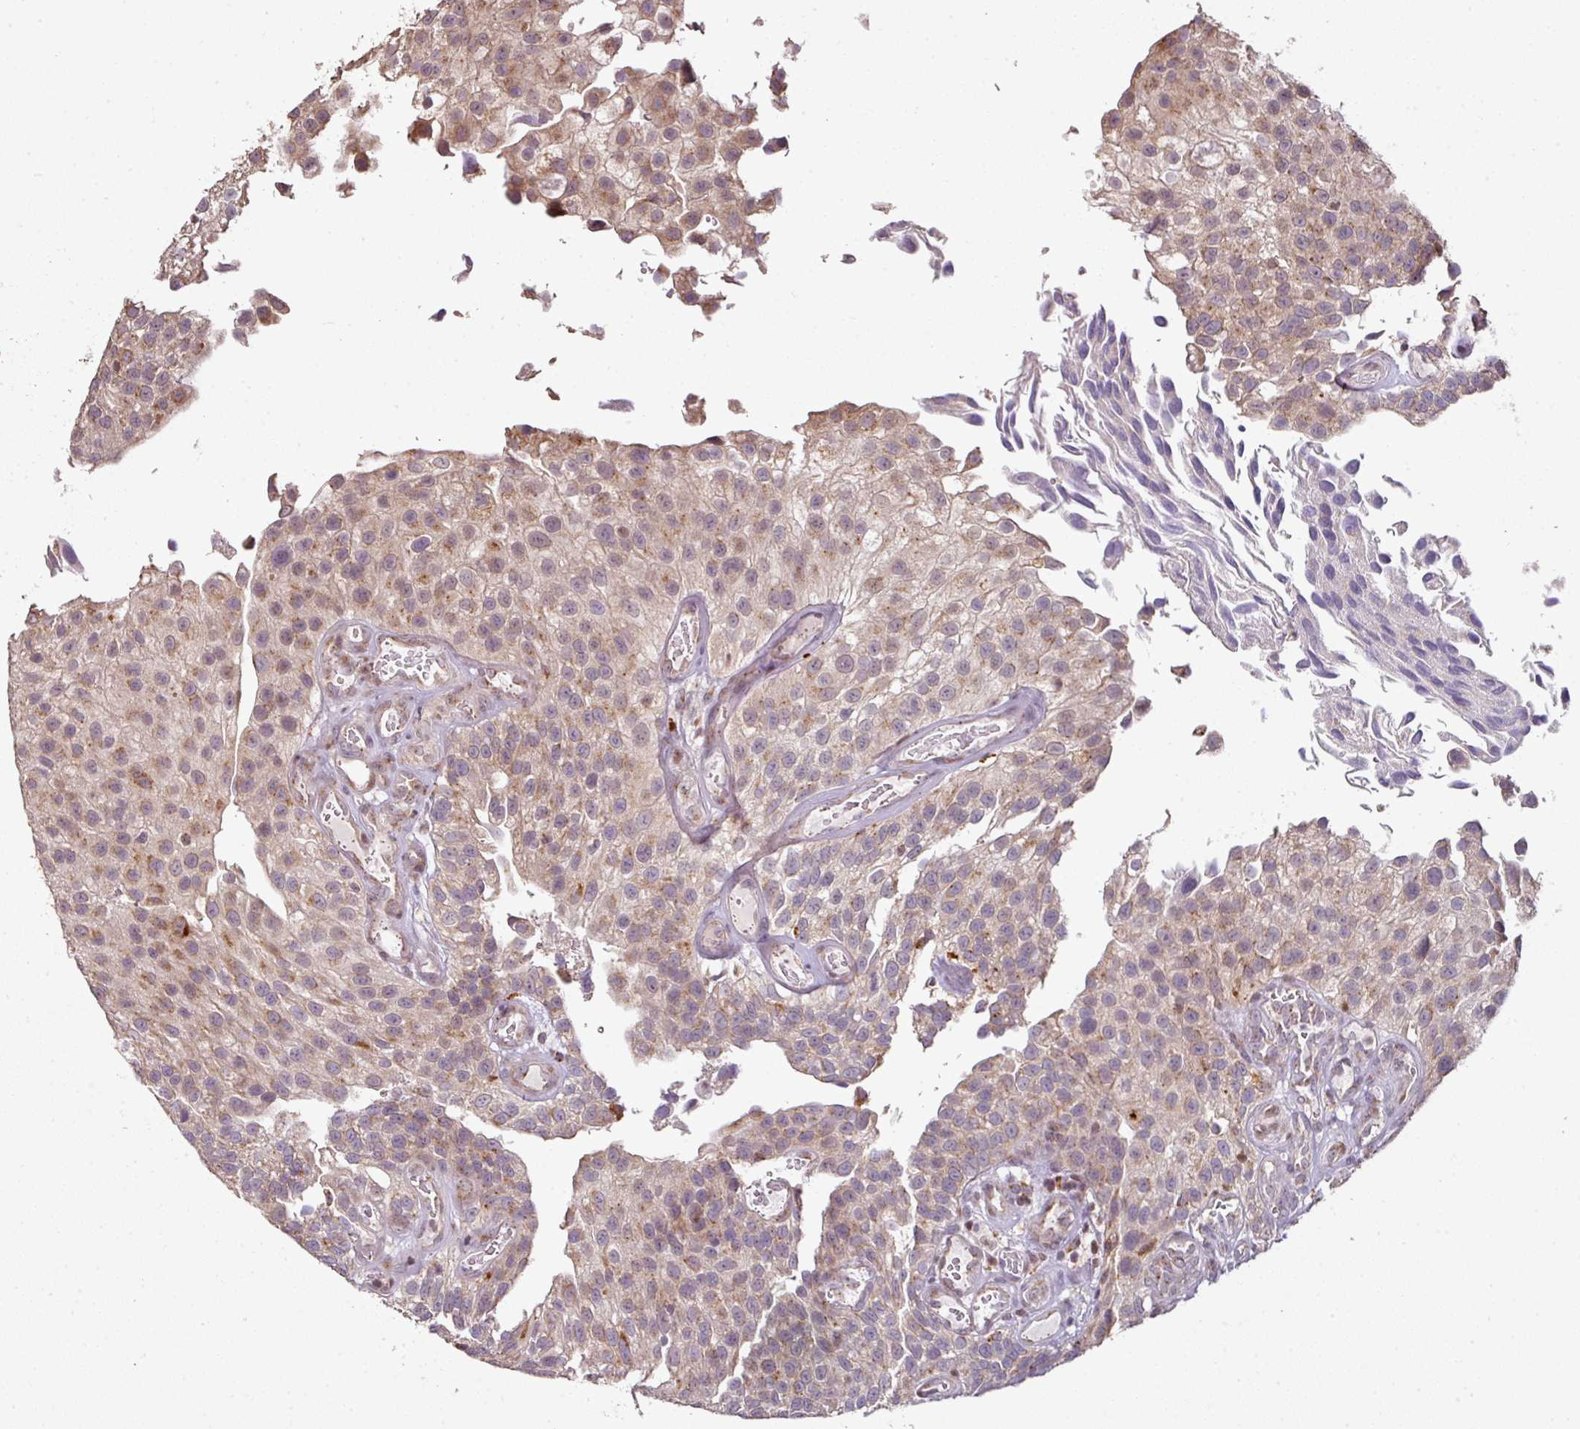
{"staining": {"intensity": "moderate", "quantity": "25%-75%", "location": "cytoplasmic/membranous"}, "tissue": "urothelial cancer", "cell_type": "Tumor cells", "image_type": "cancer", "snomed": [{"axis": "morphology", "description": "Urothelial carcinoma, NOS"}, {"axis": "topography", "description": "Urinary bladder"}], "caption": "Urothelial cancer stained for a protein displays moderate cytoplasmic/membranous positivity in tumor cells.", "gene": "CXCR5", "patient": {"sex": "male", "age": 87}}